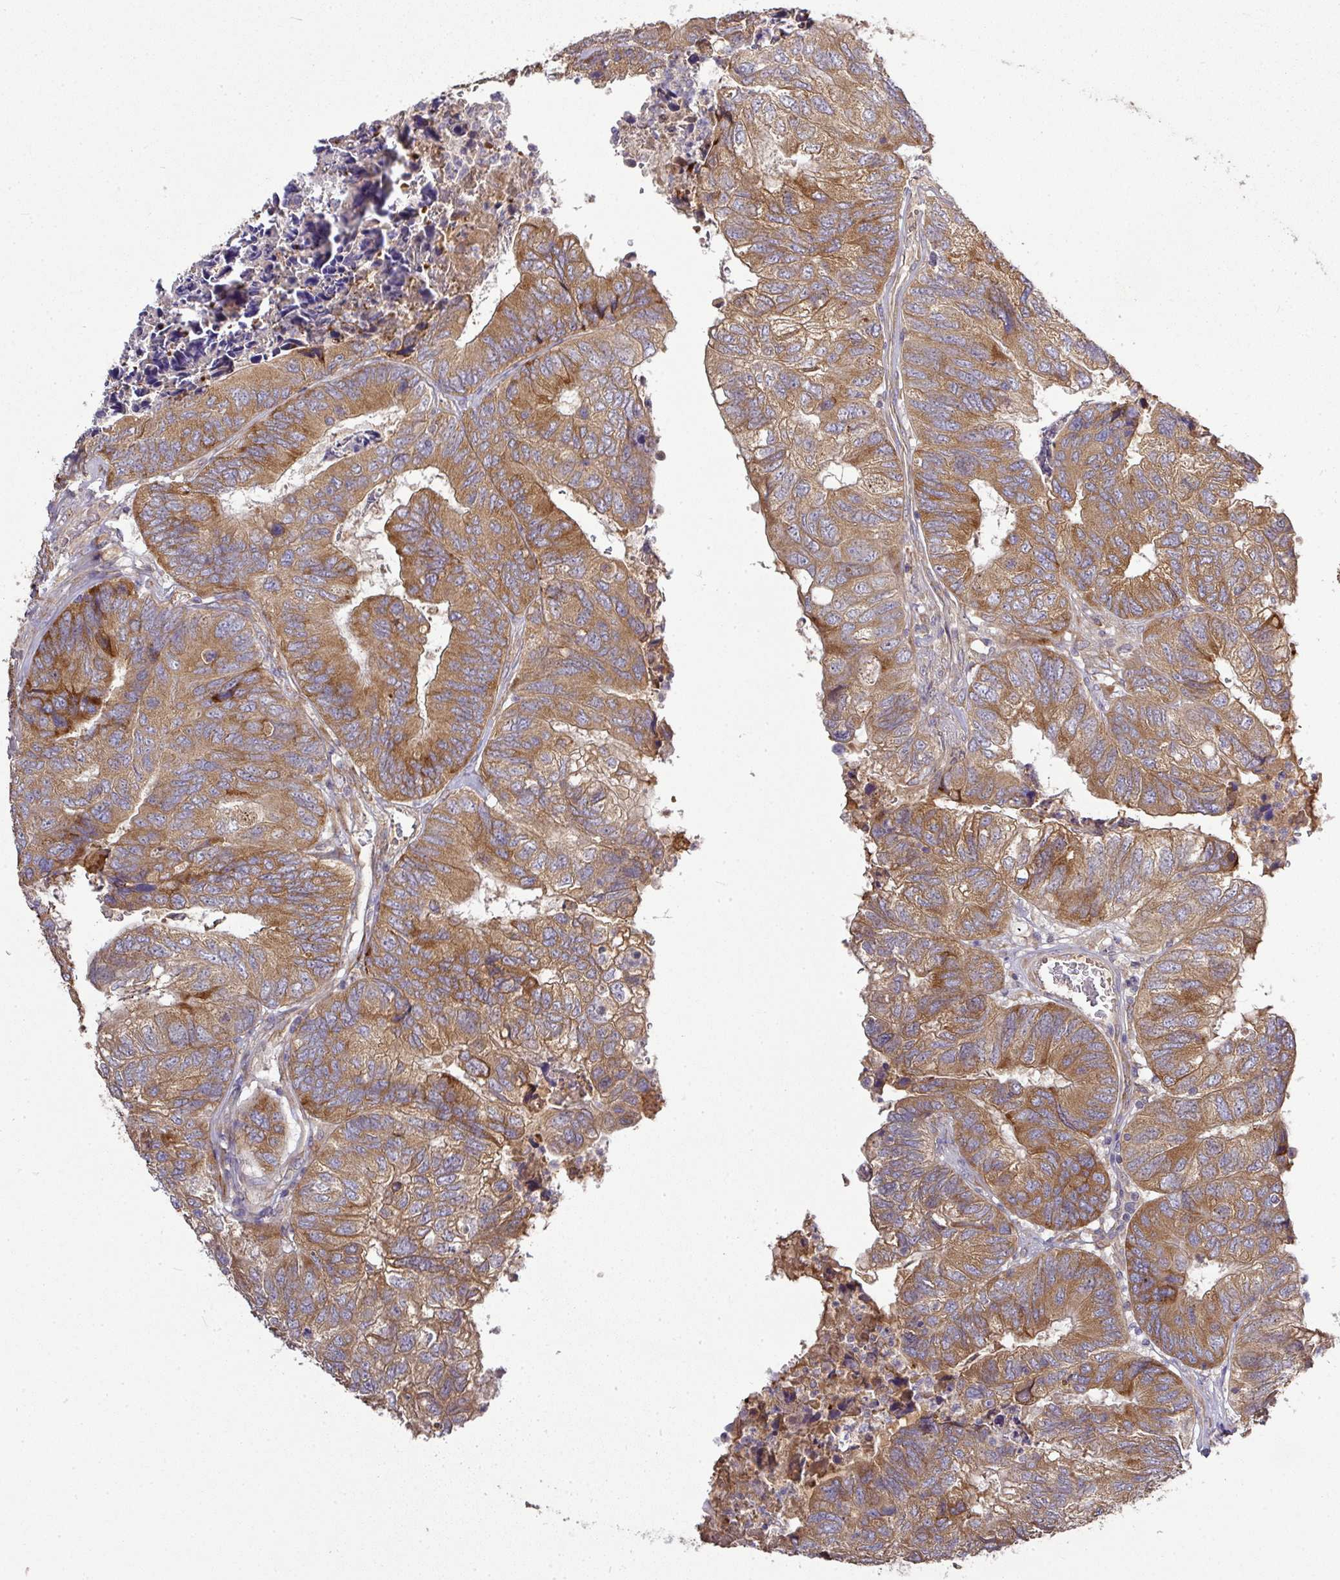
{"staining": {"intensity": "moderate", "quantity": ">75%", "location": "cytoplasmic/membranous"}, "tissue": "colorectal cancer", "cell_type": "Tumor cells", "image_type": "cancer", "snomed": [{"axis": "morphology", "description": "Adenocarcinoma, NOS"}, {"axis": "topography", "description": "Colon"}], "caption": "Approximately >75% of tumor cells in human adenocarcinoma (colorectal) demonstrate moderate cytoplasmic/membranous protein positivity as visualized by brown immunohistochemical staining.", "gene": "GALP", "patient": {"sex": "female", "age": 67}}